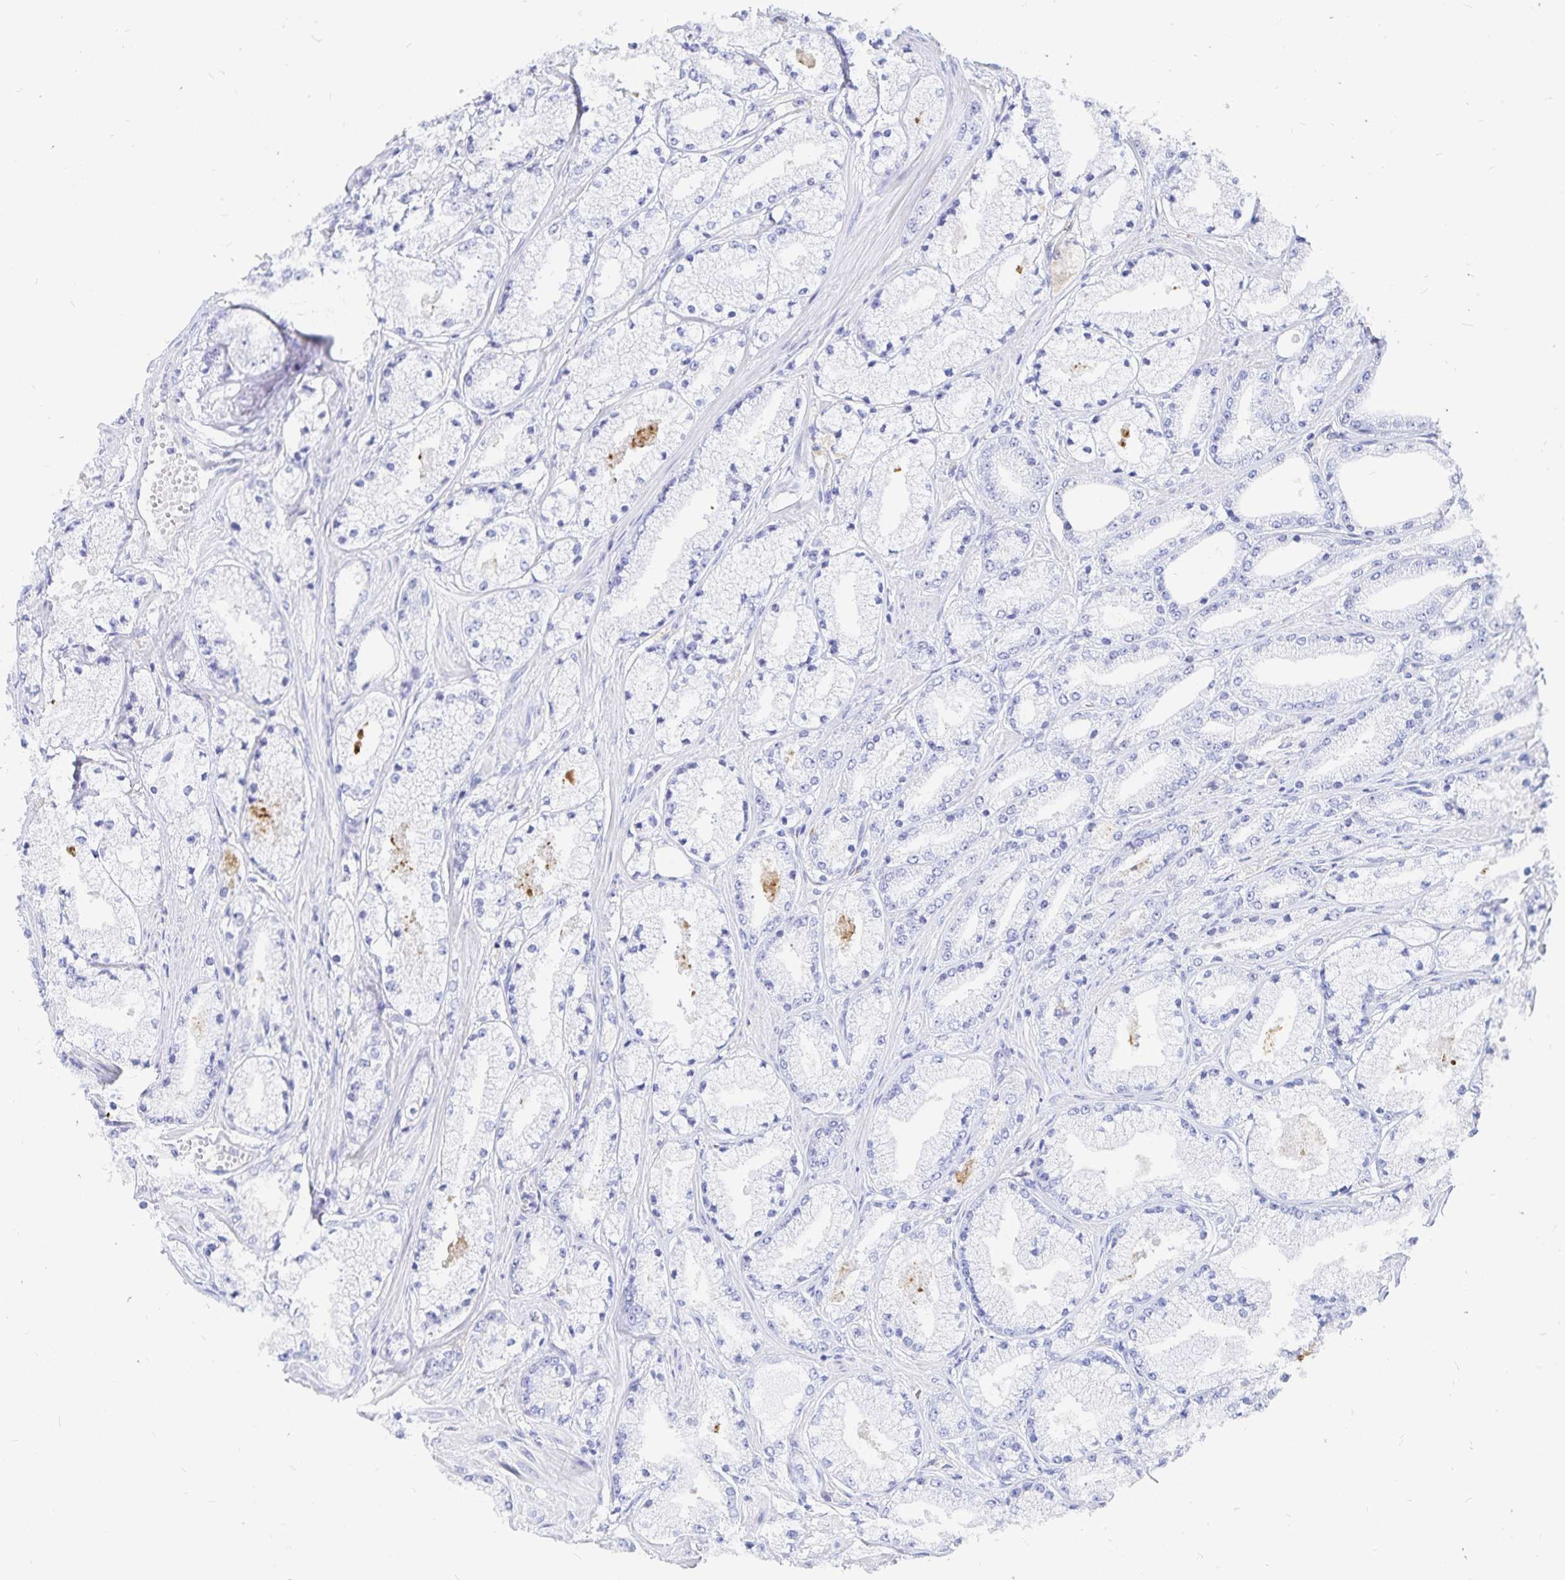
{"staining": {"intensity": "negative", "quantity": "none", "location": "none"}, "tissue": "prostate cancer", "cell_type": "Tumor cells", "image_type": "cancer", "snomed": [{"axis": "morphology", "description": "Adenocarcinoma, High grade"}, {"axis": "topography", "description": "Prostate"}], "caption": "Immunohistochemistry histopathology image of neoplastic tissue: human prostate cancer stained with DAB shows no significant protein positivity in tumor cells.", "gene": "INSL5", "patient": {"sex": "male", "age": 63}}